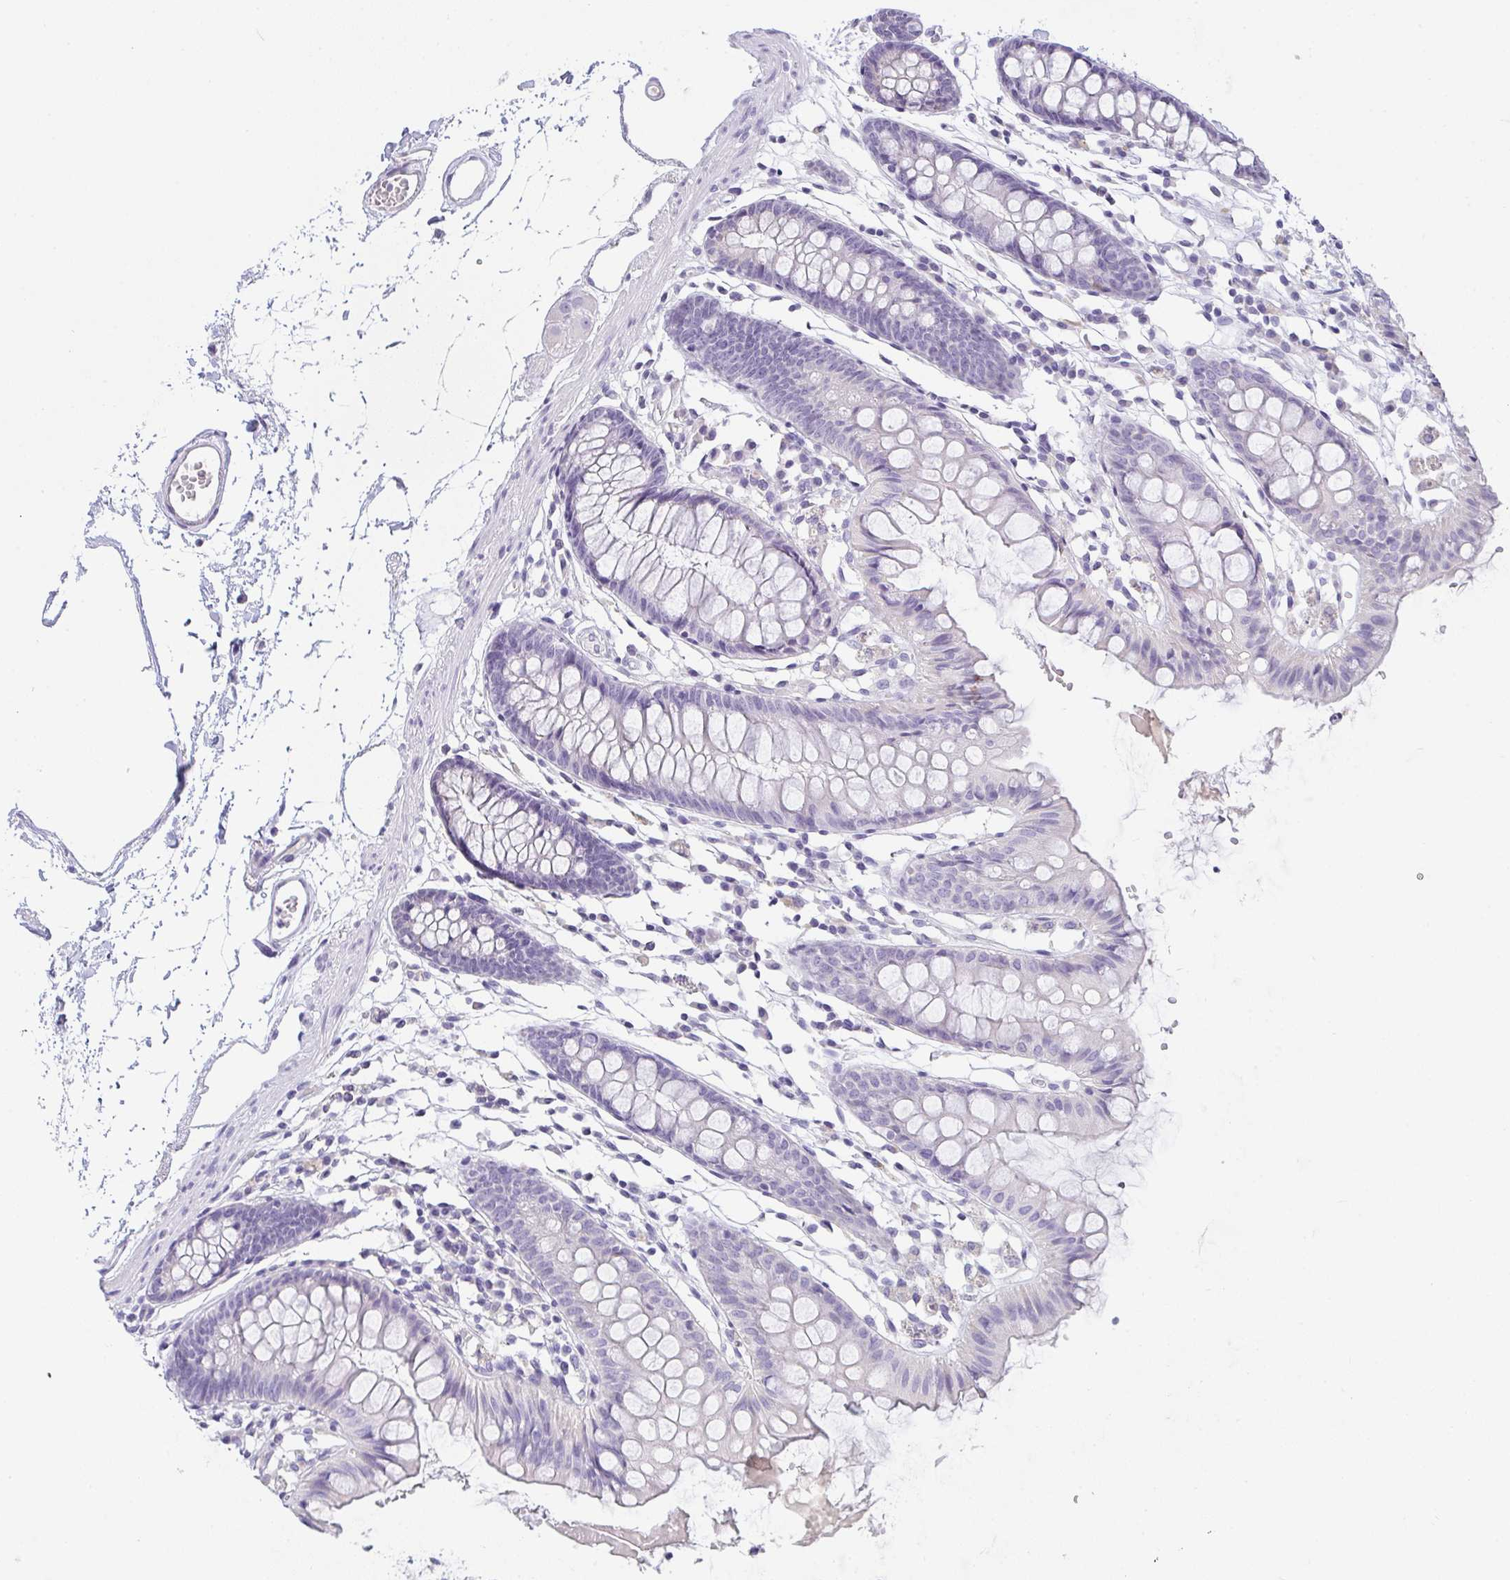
{"staining": {"intensity": "negative", "quantity": "none", "location": "none"}, "tissue": "colon", "cell_type": "Endothelial cells", "image_type": "normal", "snomed": [{"axis": "morphology", "description": "Normal tissue, NOS"}, {"axis": "topography", "description": "Colon"}], "caption": "Immunohistochemistry of unremarkable colon demonstrates no expression in endothelial cells.", "gene": "COX7B", "patient": {"sex": "female", "age": 84}}